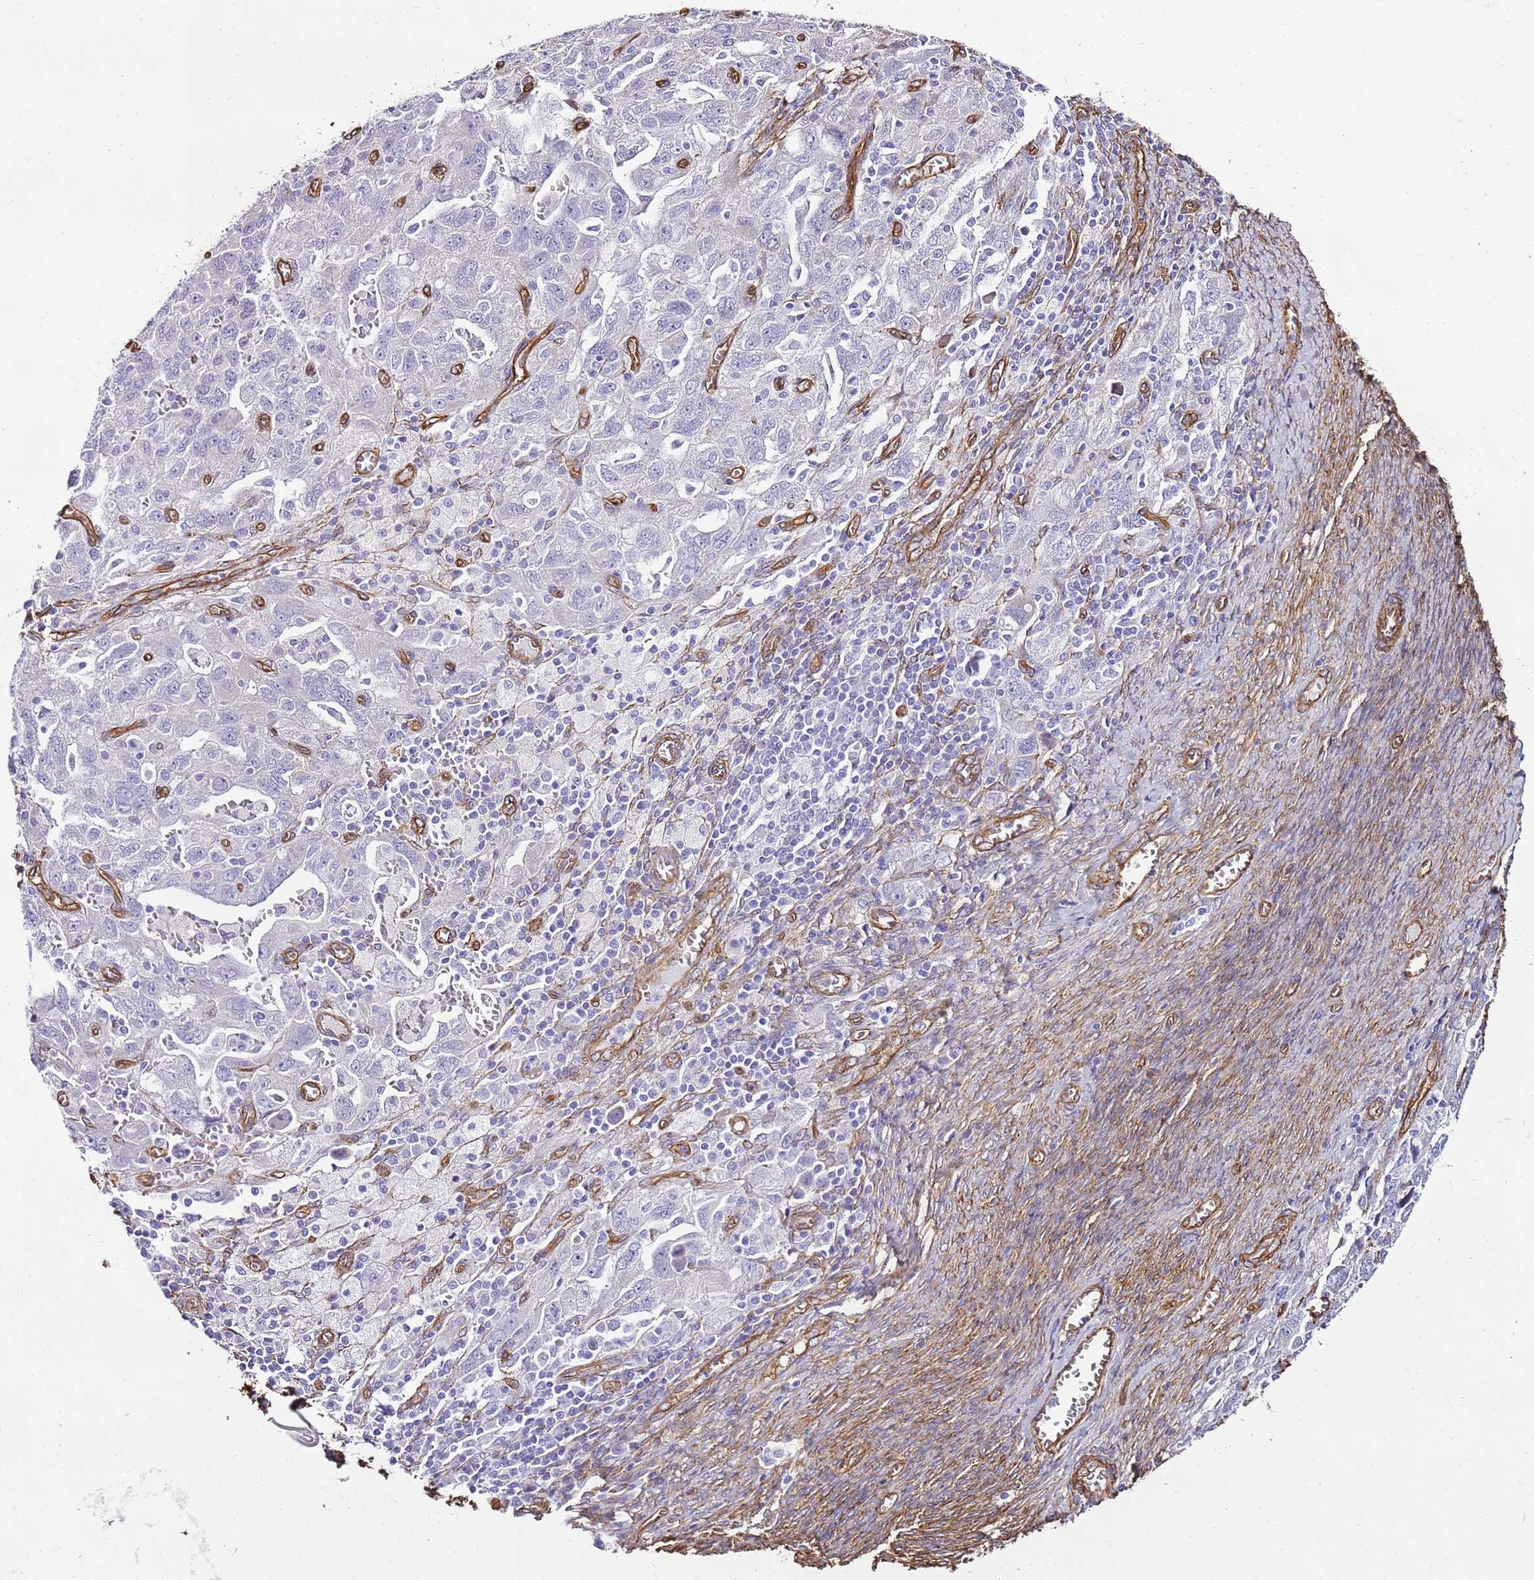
{"staining": {"intensity": "negative", "quantity": "none", "location": "none"}, "tissue": "ovarian cancer", "cell_type": "Tumor cells", "image_type": "cancer", "snomed": [{"axis": "morphology", "description": "Carcinoma, NOS"}, {"axis": "morphology", "description": "Cystadenocarcinoma, serous, NOS"}, {"axis": "topography", "description": "Ovary"}], "caption": "Tumor cells show no significant protein positivity in ovarian cancer (carcinoma). The staining was performed using DAB to visualize the protein expression in brown, while the nuclei were stained in blue with hematoxylin (Magnification: 20x).", "gene": "CTDSPL", "patient": {"sex": "female", "age": 69}}